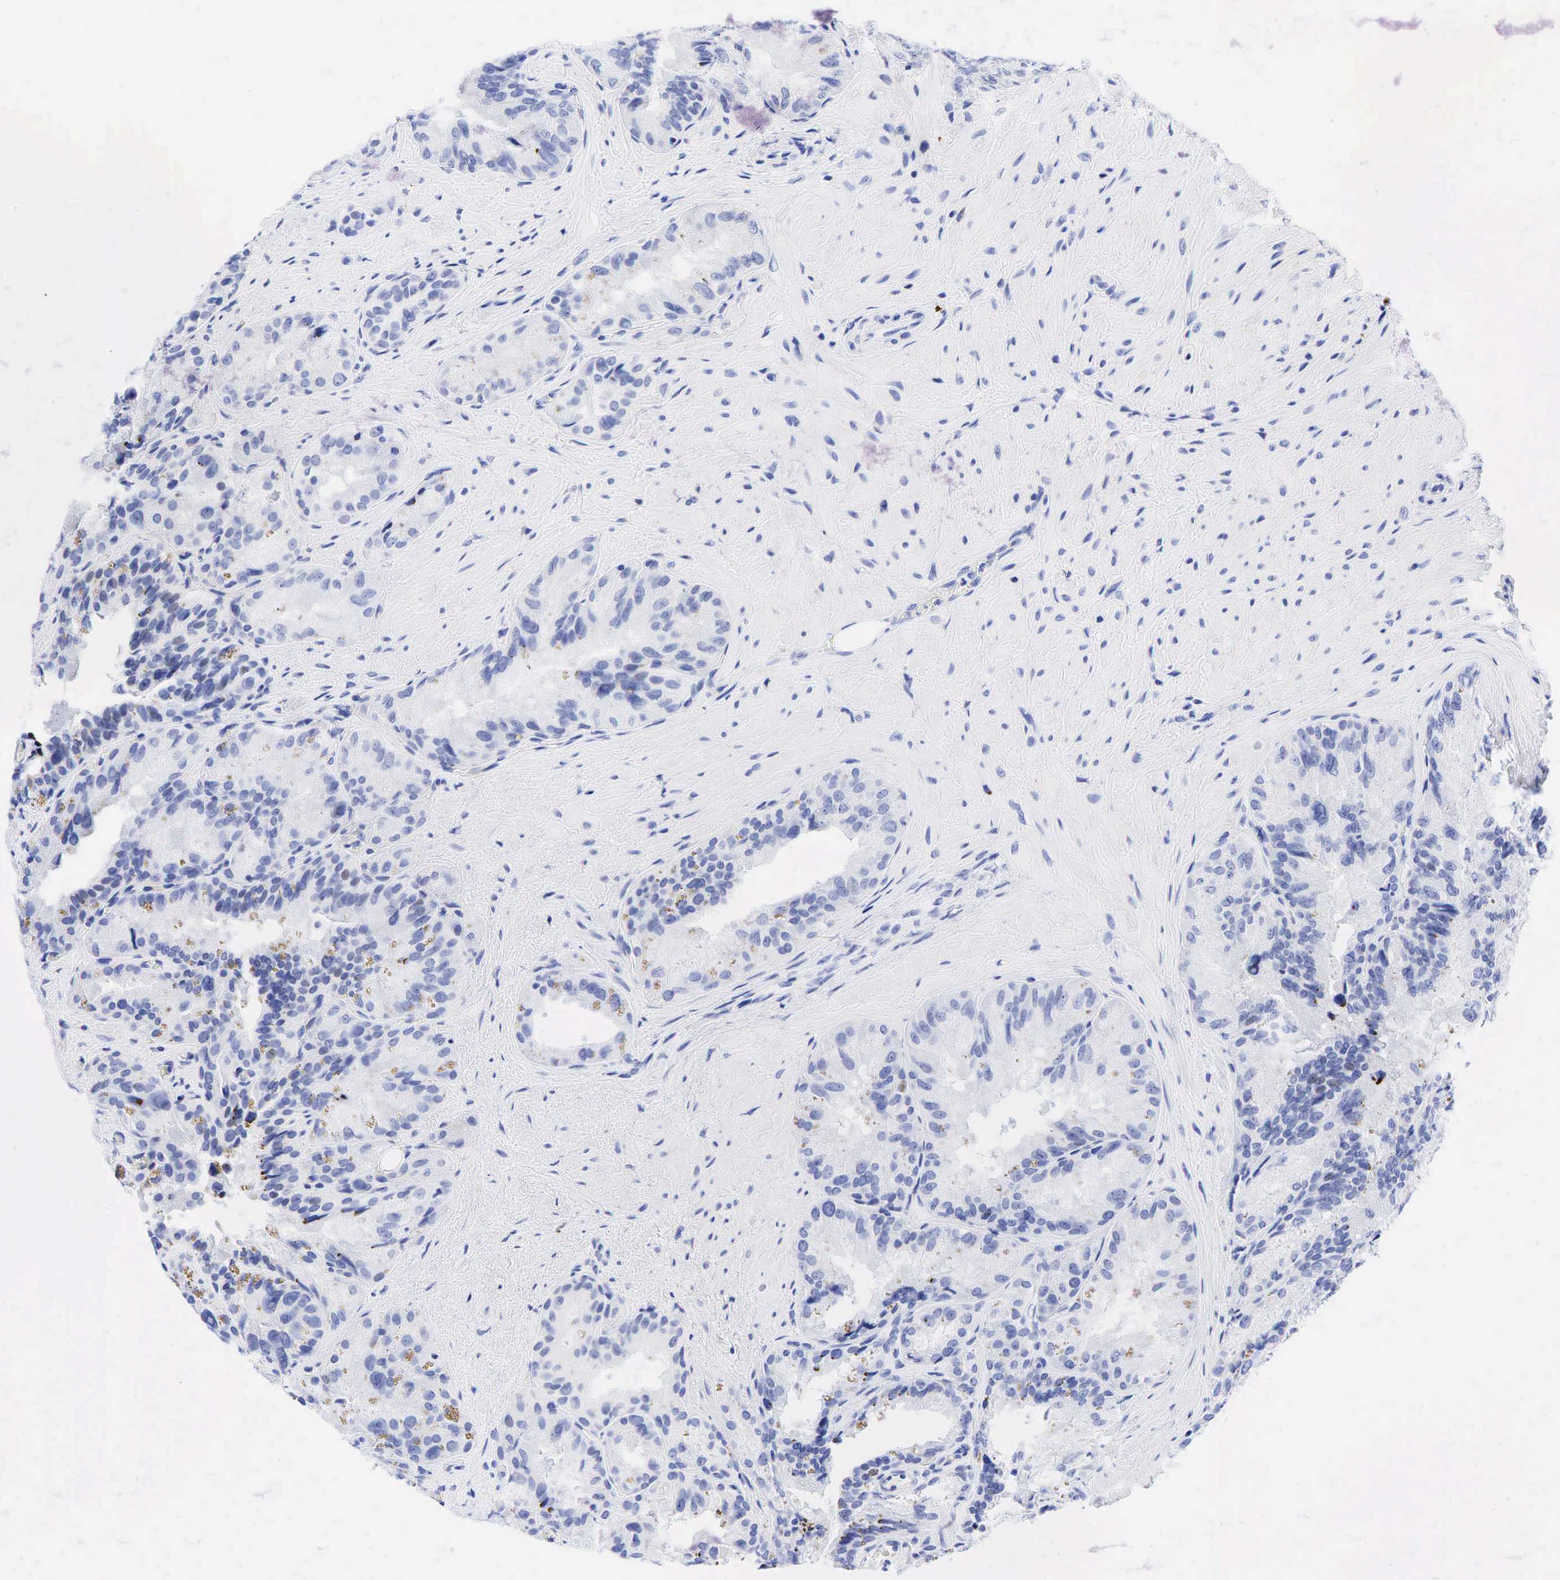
{"staining": {"intensity": "negative", "quantity": "none", "location": "none"}, "tissue": "seminal vesicle", "cell_type": "Glandular cells", "image_type": "normal", "snomed": [{"axis": "morphology", "description": "Normal tissue, NOS"}, {"axis": "topography", "description": "Seminal veicle"}], "caption": "This is a photomicrograph of immunohistochemistry staining of normal seminal vesicle, which shows no staining in glandular cells.", "gene": "CD79A", "patient": {"sex": "male", "age": 69}}